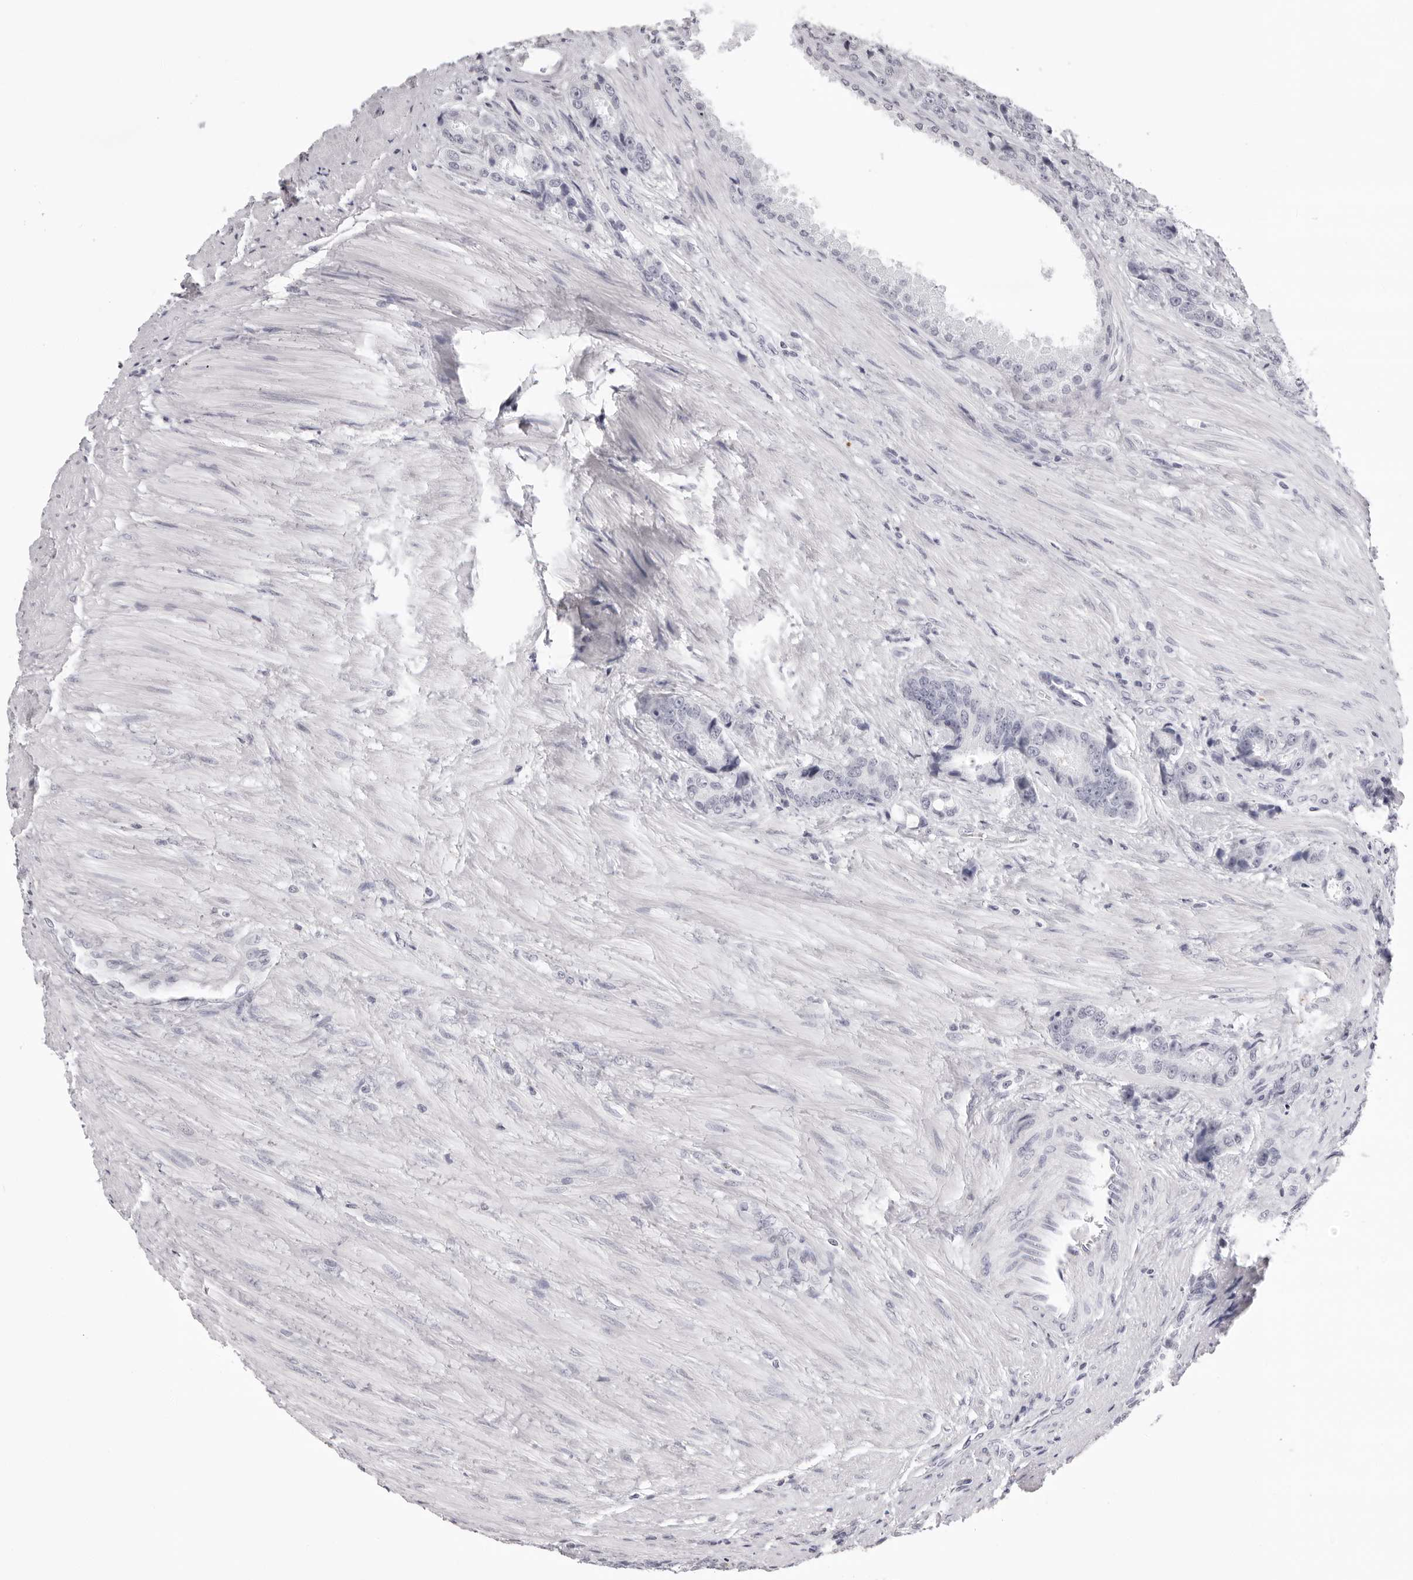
{"staining": {"intensity": "negative", "quantity": "none", "location": "none"}, "tissue": "prostate cancer", "cell_type": "Tumor cells", "image_type": "cancer", "snomed": [{"axis": "morphology", "description": "Adenocarcinoma, High grade"}, {"axis": "topography", "description": "Prostate"}], "caption": "Immunohistochemical staining of human prostate adenocarcinoma (high-grade) reveals no significant staining in tumor cells. (DAB IHC visualized using brightfield microscopy, high magnification).", "gene": "CST1", "patient": {"sex": "male", "age": 60}}